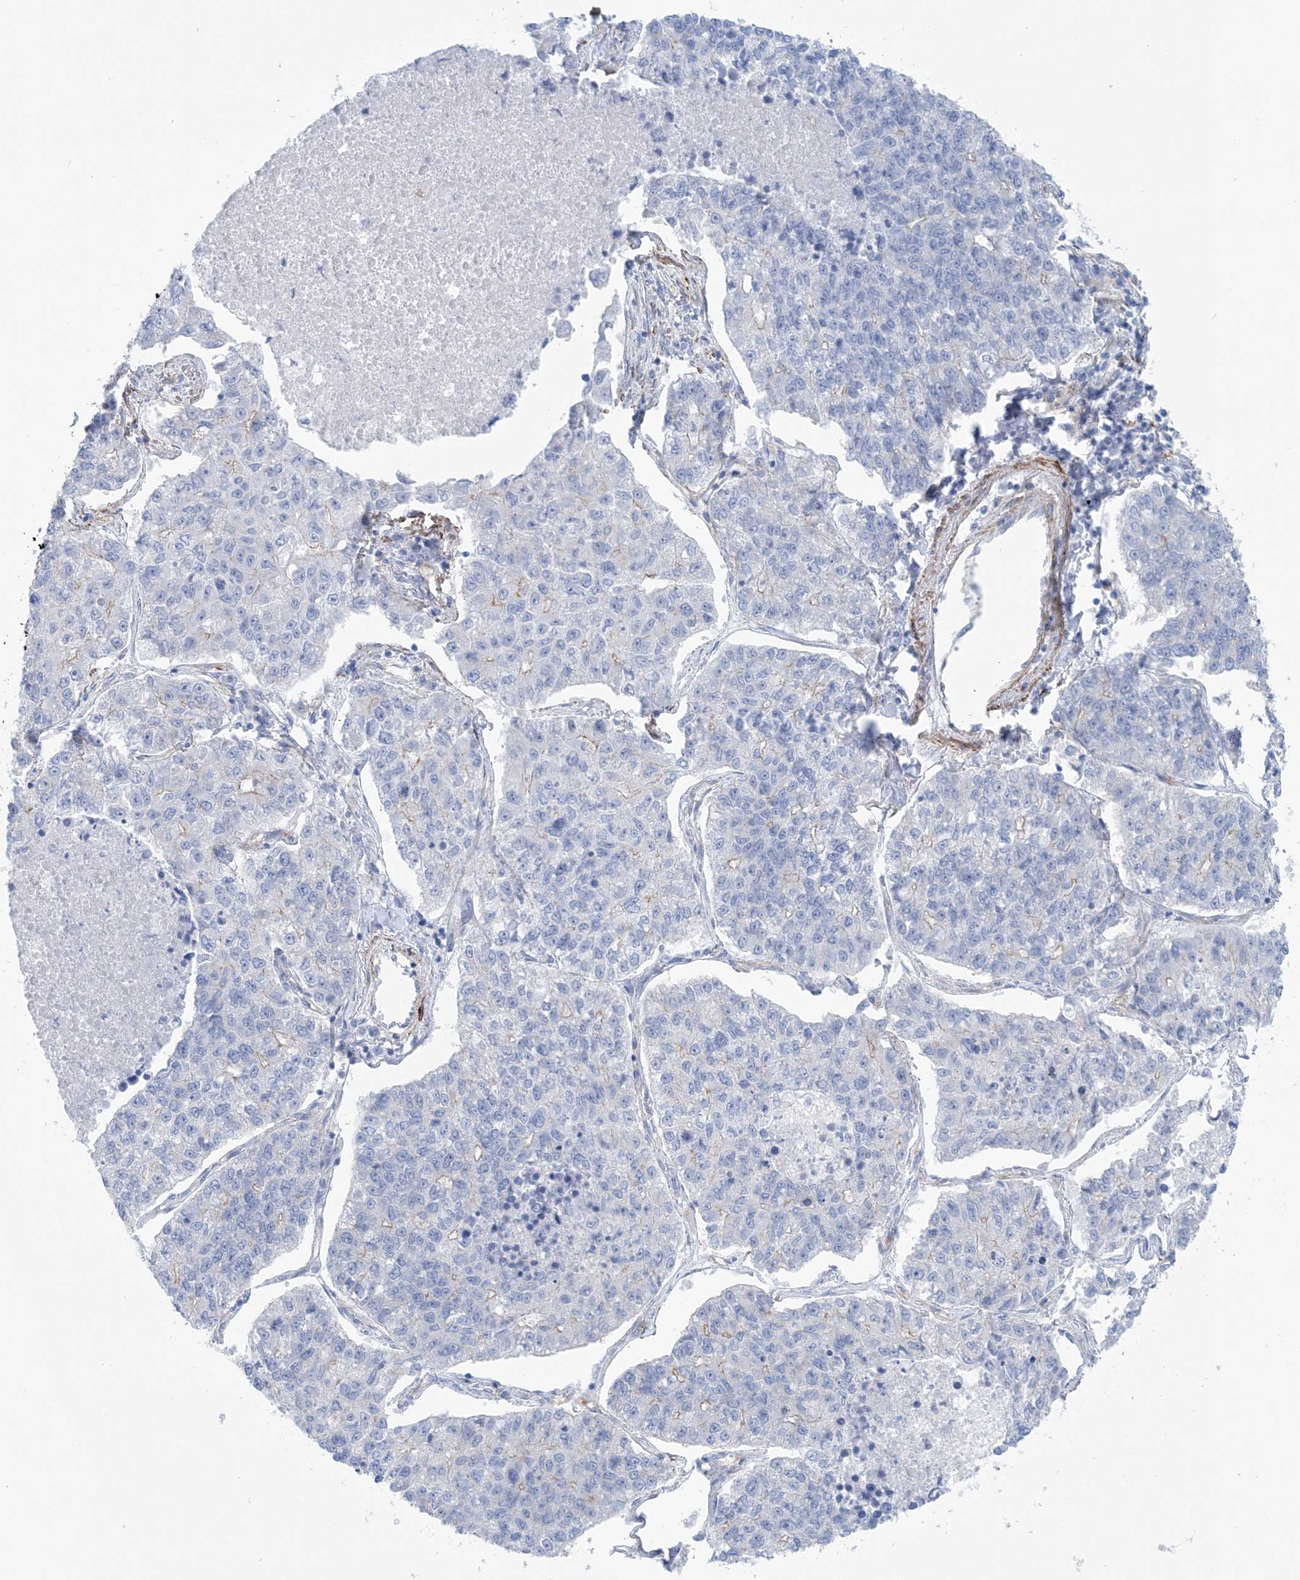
{"staining": {"intensity": "negative", "quantity": "none", "location": "none"}, "tissue": "lung cancer", "cell_type": "Tumor cells", "image_type": "cancer", "snomed": [{"axis": "morphology", "description": "Adenocarcinoma, NOS"}, {"axis": "topography", "description": "Lung"}], "caption": "This is a histopathology image of IHC staining of lung cancer (adenocarcinoma), which shows no positivity in tumor cells. (DAB immunohistochemistry (IHC) with hematoxylin counter stain).", "gene": "SHANK1", "patient": {"sex": "male", "age": 49}}